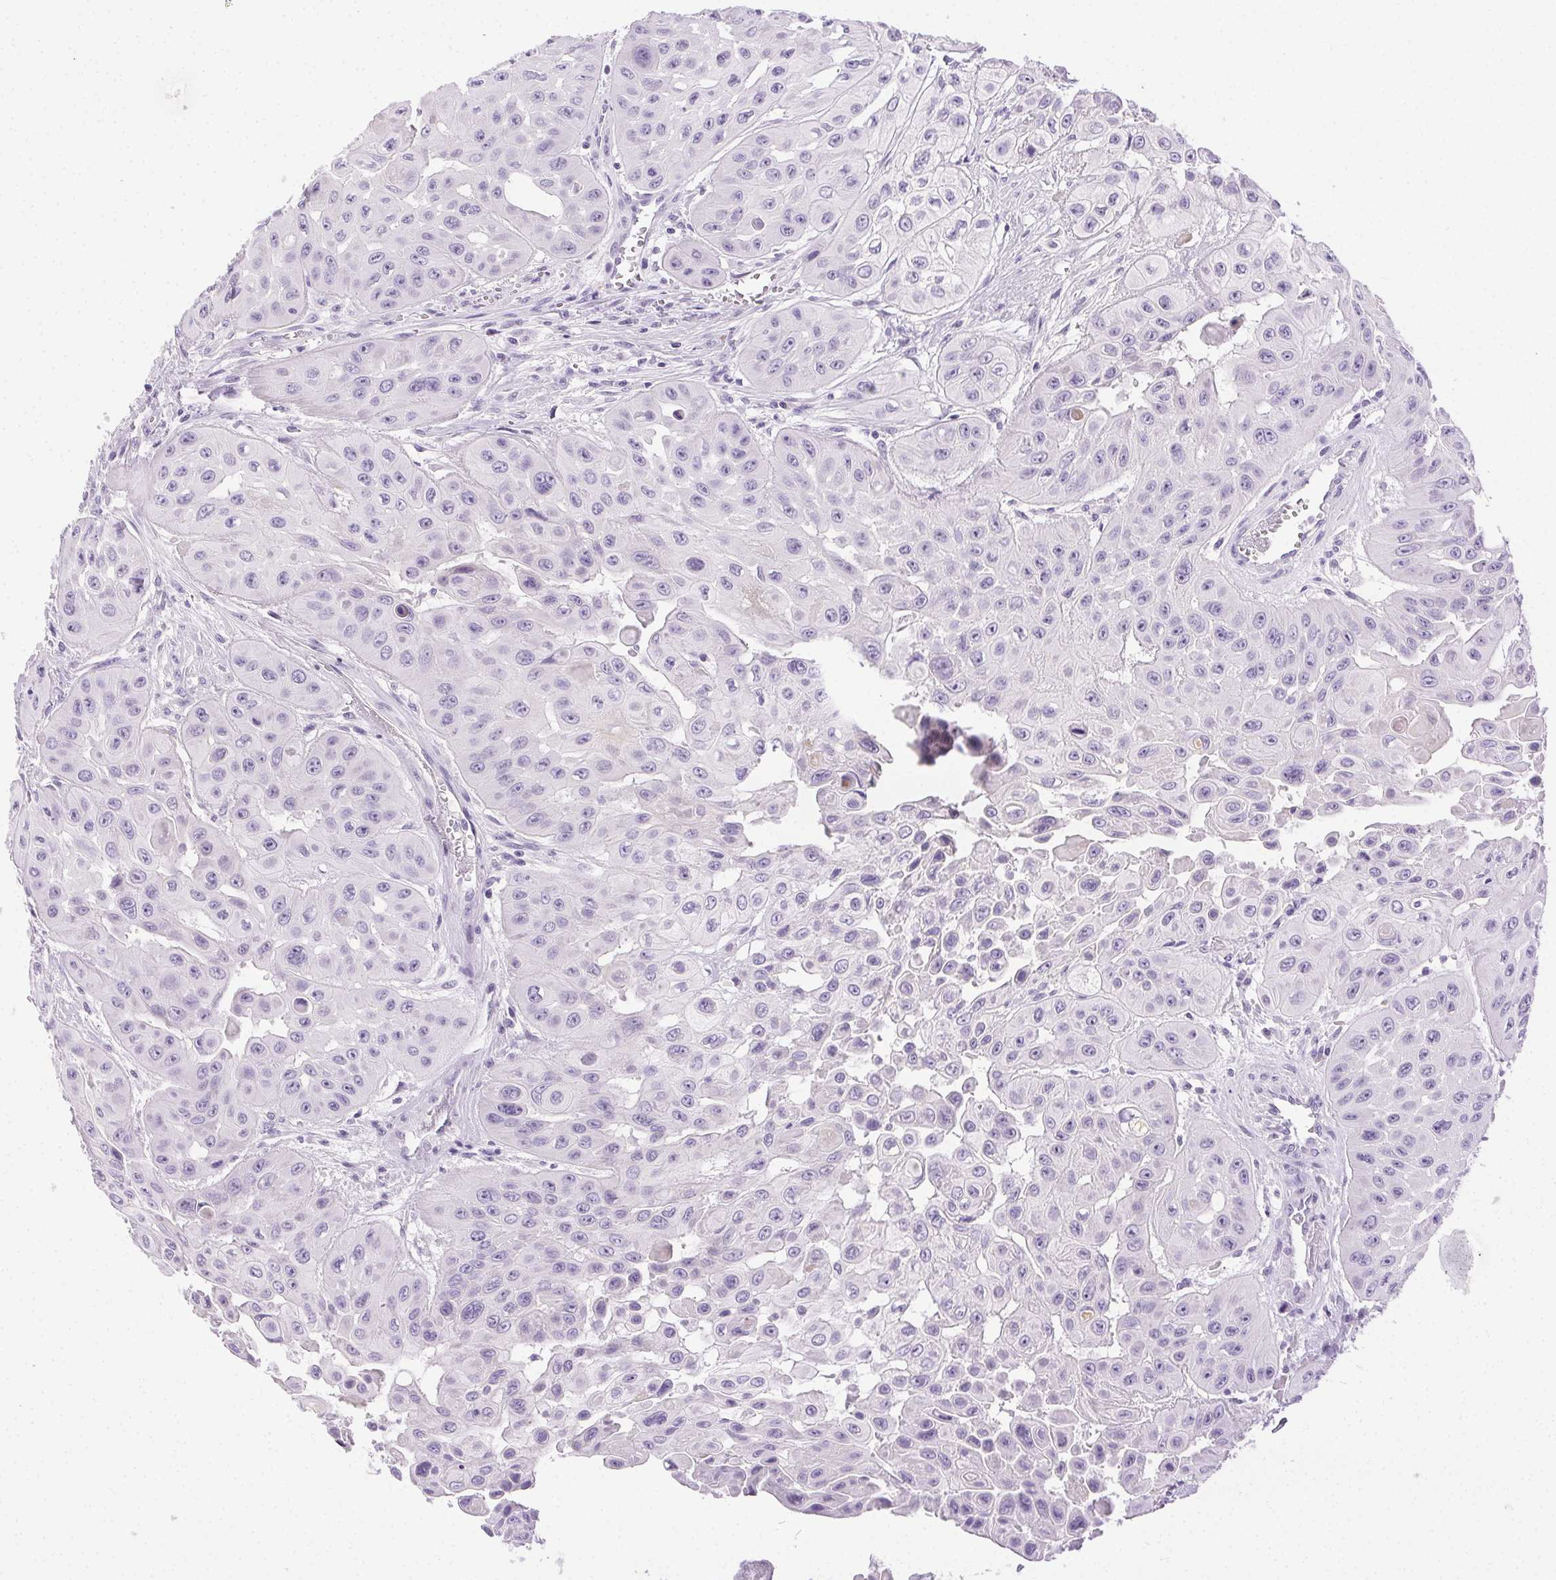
{"staining": {"intensity": "negative", "quantity": "none", "location": "none"}, "tissue": "head and neck cancer", "cell_type": "Tumor cells", "image_type": "cancer", "snomed": [{"axis": "morphology", "description": "Adenocarcinoma, NOS"}, {"axis": "topography", "description": "Head-Neck"}], "caption": "High power microscopy image of an IHC image of head and neck adenocarcinoma, revealing no significant staining in tumor cells.", "gene": "C20orf85", "patient": {"sex": "male", "age": 73}}